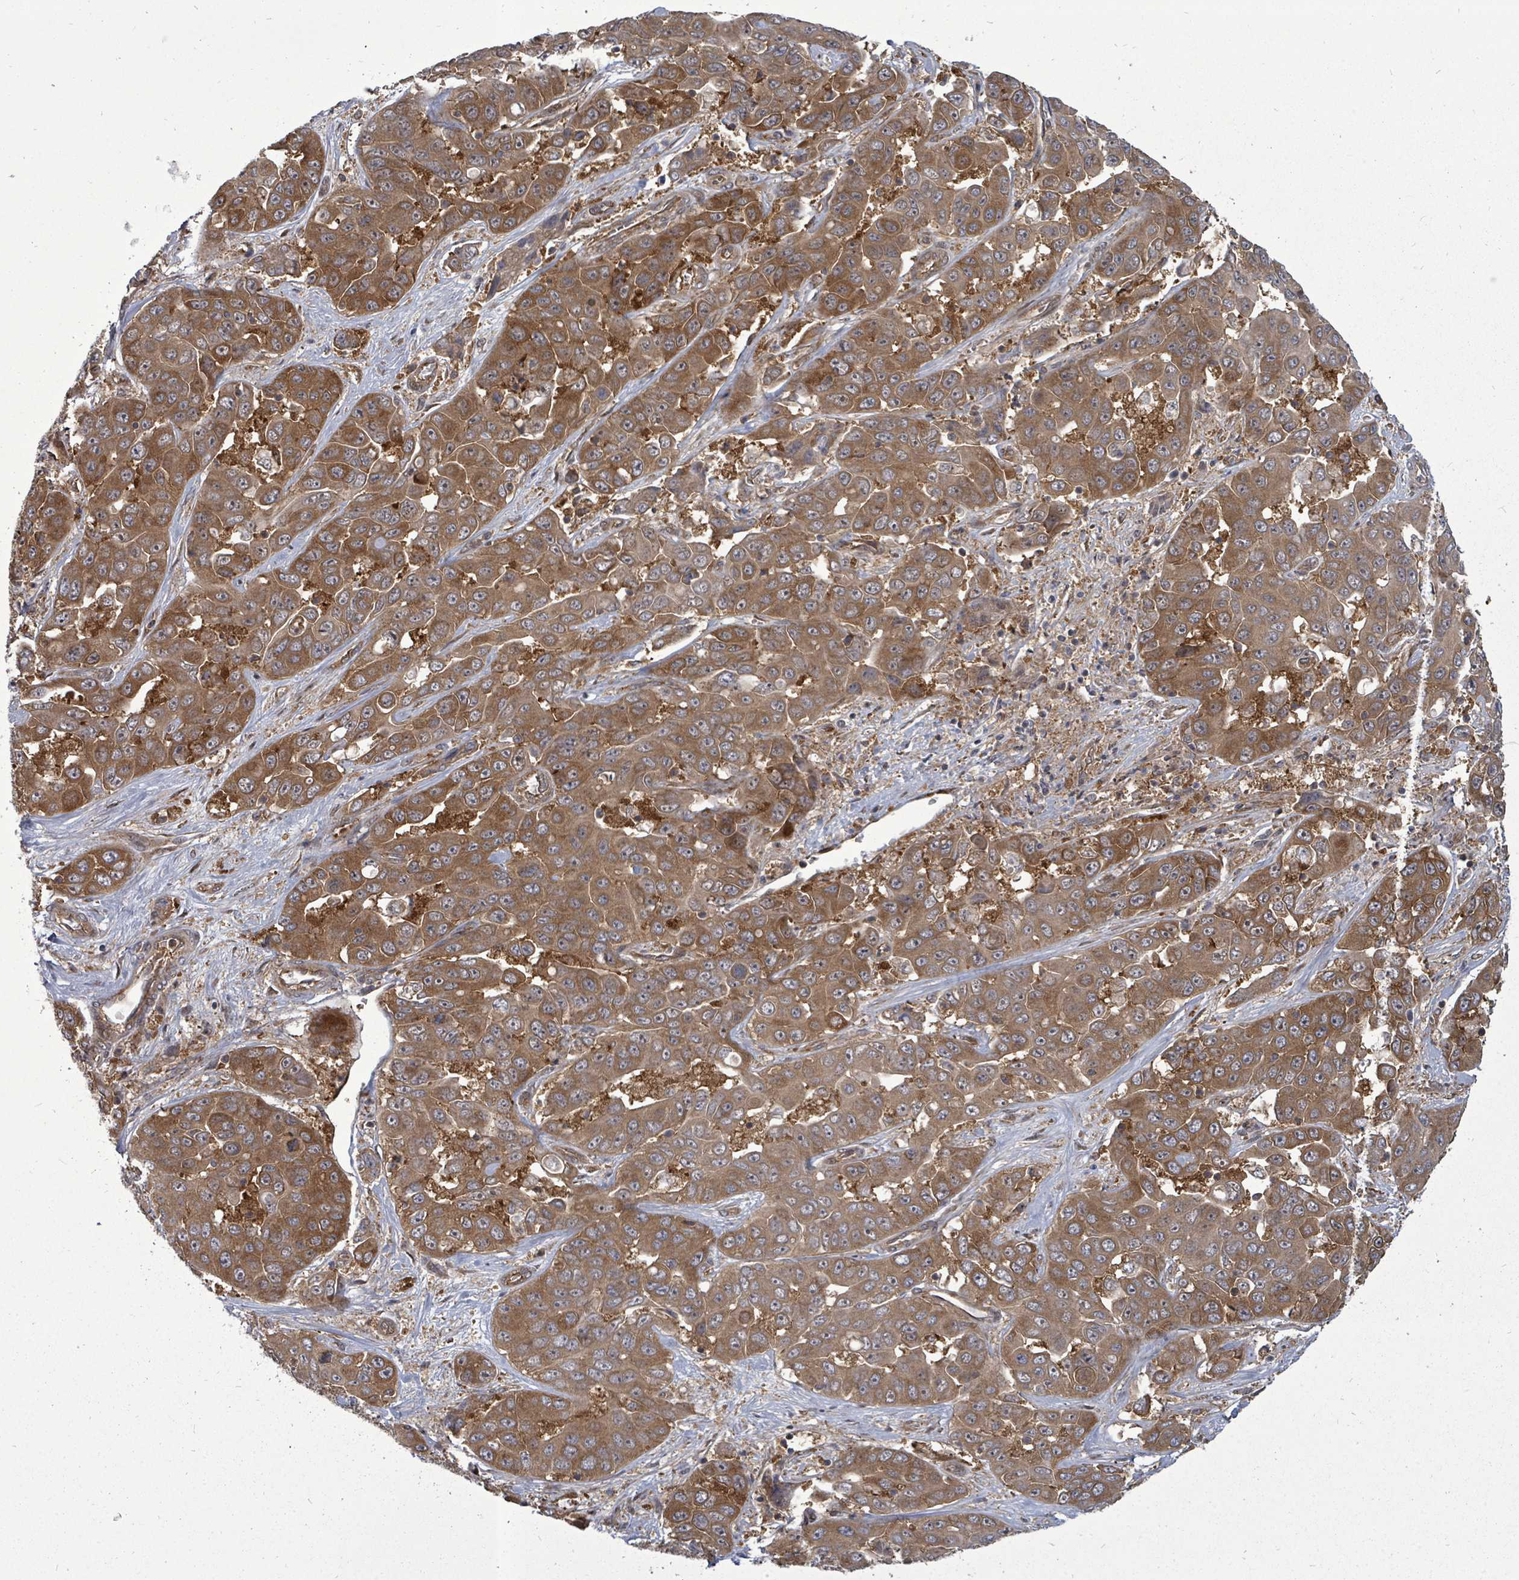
{"staining": {"intensity": "moderate", "quantity": ">75%", "location": "cytoplasmic/membranous"}, "tissue": "liver cancer", "cell_type": "Tumor cells", "image_type": "cancer", "snomed": [{"axis": "morphology", "description": "Cholangiocarcinoma"}, {"axis": "topography", "description": "Liver"}], "caption": "Moderate cytoplasmic/membranous protein positivity is appreciated in about >75% of tumor cells in cholangiocarcinoma (liver). Nuclei are stained in blue.", "gene": "EIF3C", "patient": {"sex": "female", "age": 52}}